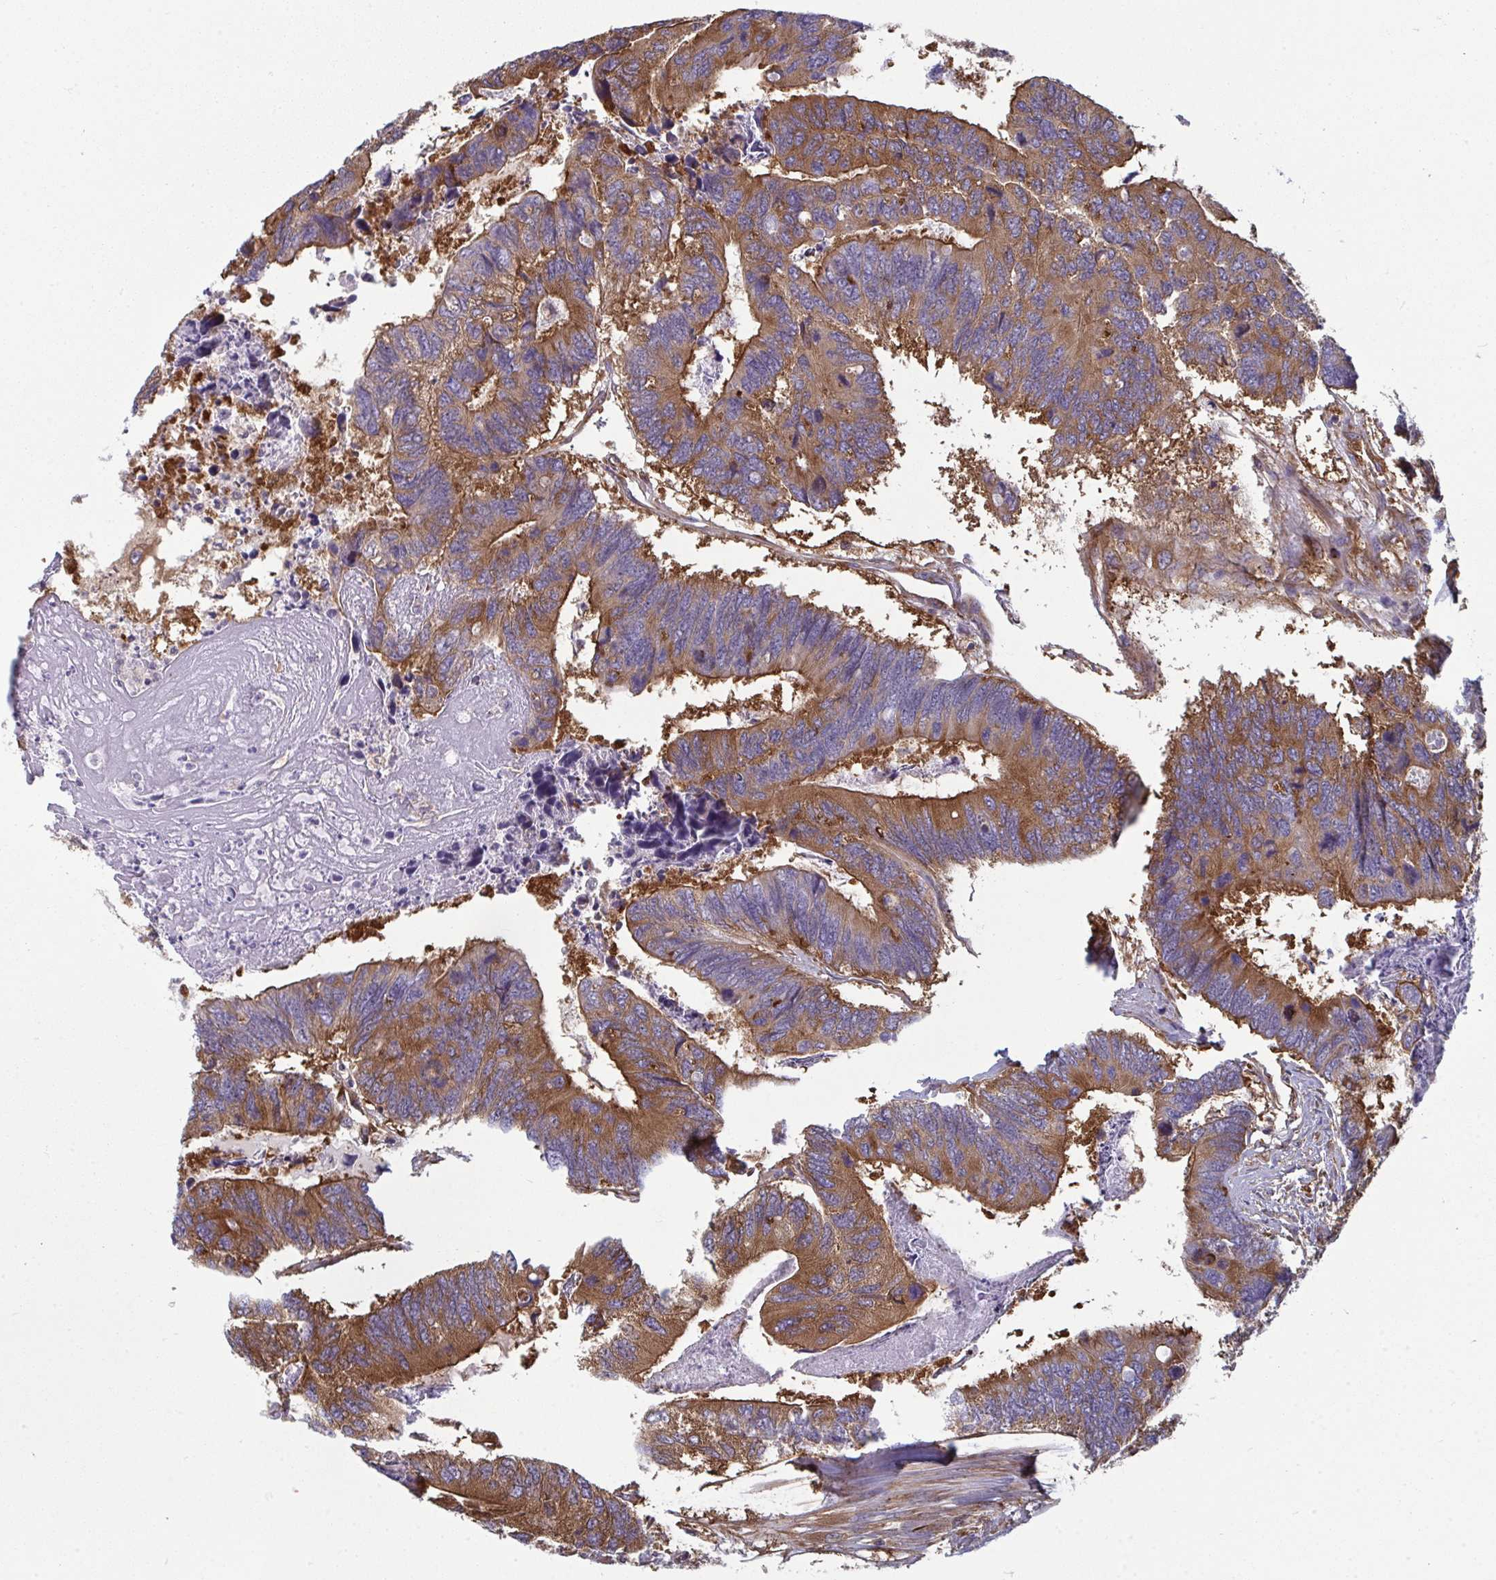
{"staining": {"intensity": "strong", "quantity": ">75%", "location": "cytoplasmic/membranous"}, "tissue": "colorectal cancer", "cell_type": "Tumor cells", "image_type": "cancer", "snomed": [{"axis": "morphology", "description": "Adenocarcinoma, NOS"}, {"axis": "topography", "description": "Colon"}], "caption": "Protein expression analysis of colorectal cancer shows strong cytoplasmic/membranous expression in approximately >75% of tumor cells. (DAB (3,3'-diaminobenzidine) IHC with brightfield microscopy, high magnification).", "gene": "DYNC1I2", "patient": {"sex": "female", "age": 67}}